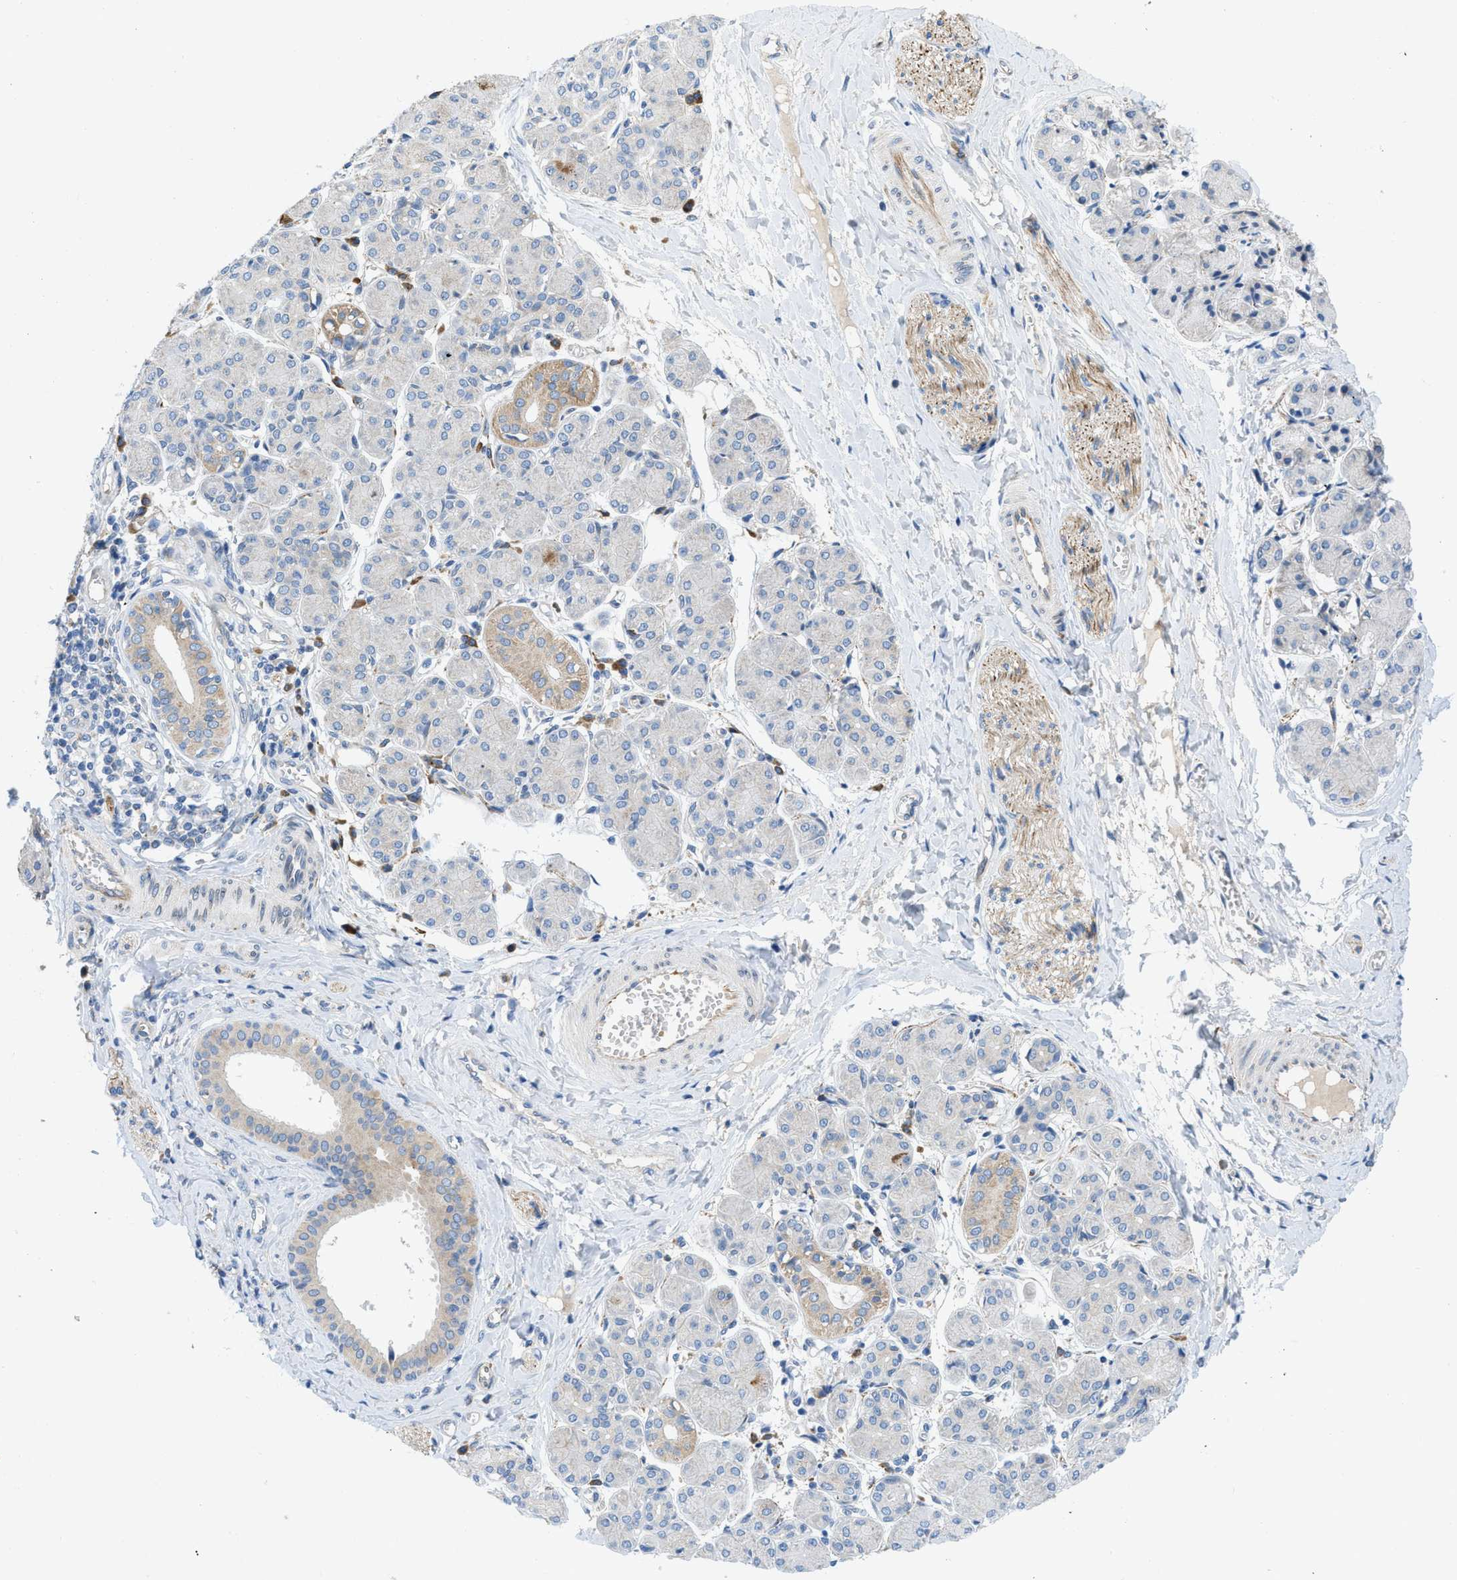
{"staining": {"intensity": "moderate", "quantity": "25%-75%", "location": "cytoplasmic/membranous"}, "tissue": "salivary gland", "cell_type": "Glandular cells", "image_type": "normal", "snomed": [{"axis": "morphology", "description": "Normal tissue, NOS"}, {"axis": "morphology", "description": "Inflammation, NOS"}, {"axis": "topography", "description": "Lymph node"}, {"axis": "topography", "description": "Salivary gland"}], "caption": "Immunohistochemistry staining of benign salivary gland, which reveals medium levels of moderate cytoplasmic/membranous positivity in approximately 25%-75% of glandular cells indicating moderate cytoplasmic/membranous protein positivity. The staining was performed using DAB (3,3'-diaminobenzidine) (brown) for protein detection and nuclei were counterstained in hematoxylin (blue).", "gene": "TMEM248", "patient": {"sex": "male", "age": 3}}